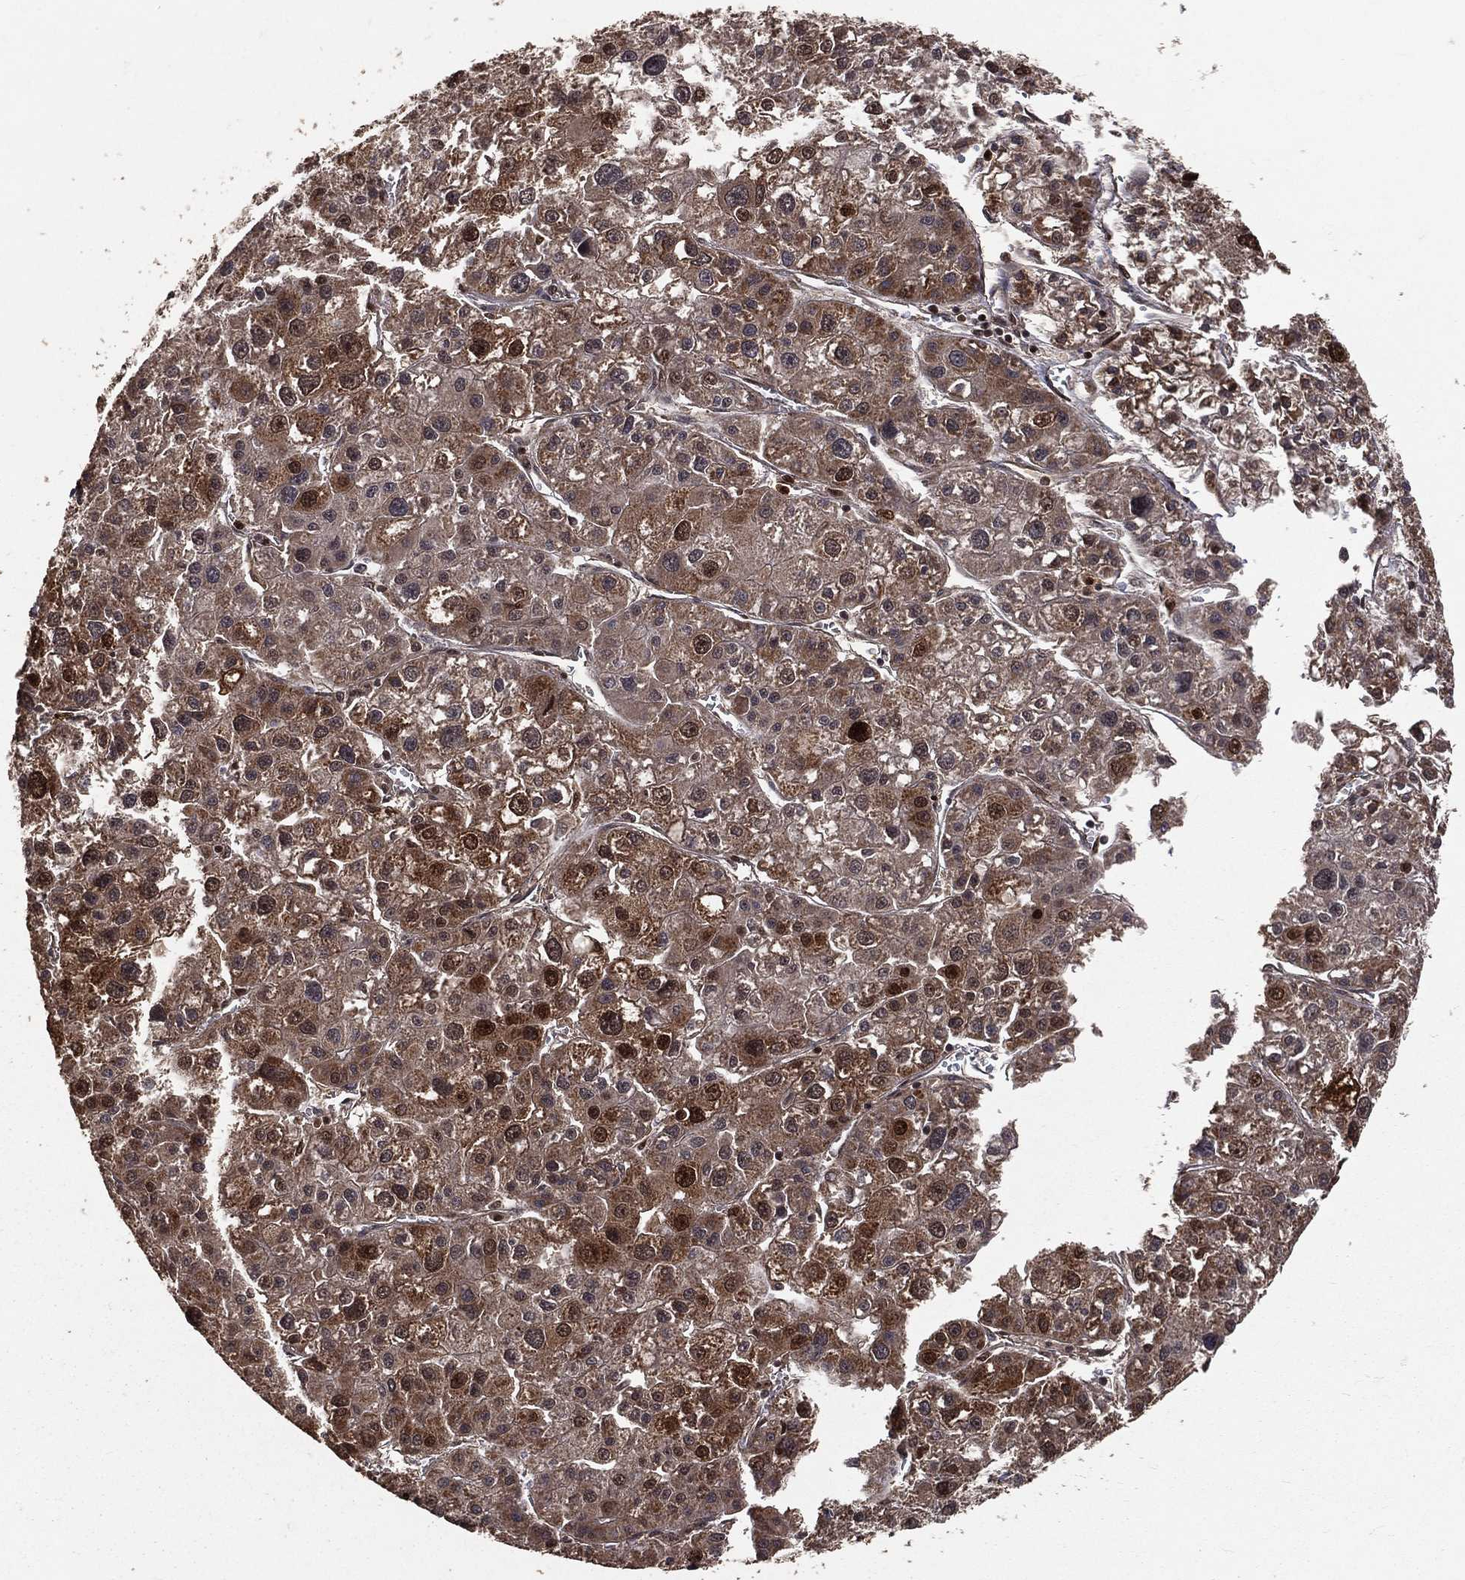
{"staining": {"intensity": "strong", "quantity": "<25%", "location": "cytoplasmic/membranous,nuclear"}, "tissue": "liver cancer", "cell_type": "Tumor cells", "image_type": "cancer", "snomed": [{"axis": "morphology", "description": "Carcinoma, Hepatocellular, NOS"}, {"axis": "topography", "description": "Liver"}], "caption": "Immunohistochemical staining of liver cancer (hepatocellular carcinoma) shows medium levels of strong cytoplasmic/membranous and nuclear protein staining in about <25% of tumor cells. (brown staining indicates protein expression, while blue staining denotes nuclei).", "gene": "MAPK1", "patient": {"sex": "male", "age": 73}}